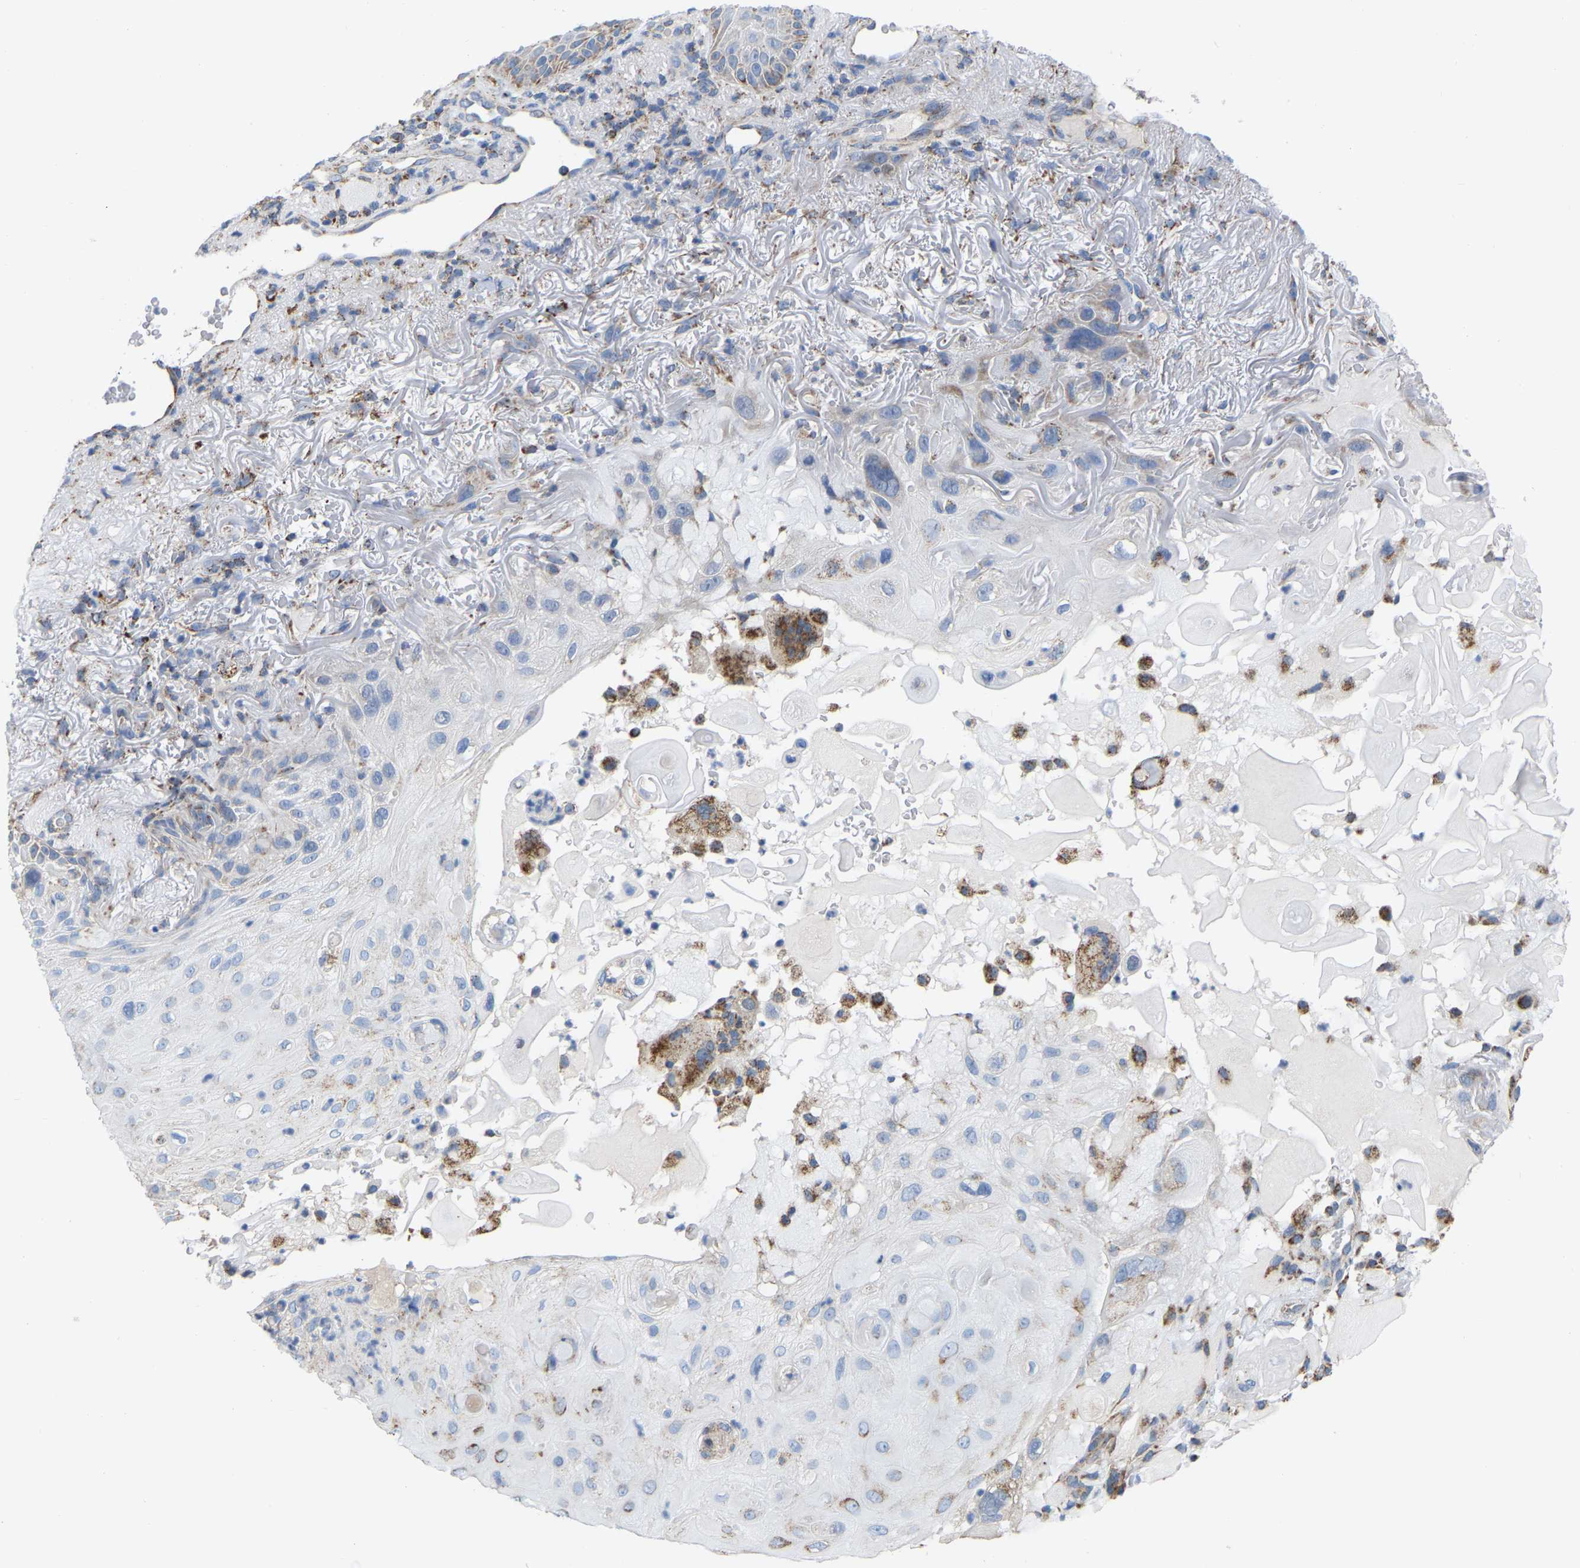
{"staining": {"intensity": "weak", "quantity": "<25%", "location": "cytoplasmic/membranous"}, "tissue": "skin cancer", "cell_type": "Tumor cells", "image_type": "cancer", "snomed": [{"axis": "morphology", "description": "Squamous cell carcinoma, NOS"}, {"axis": "topography", "description": "Skin"}], "caption": "Immunohistochemical staining of human squamous cell carcinoma (skin) reveals no significant positivity in tumor cells.", "gene": "CBLB", "patient": {"sex": "female", "age": 77}}